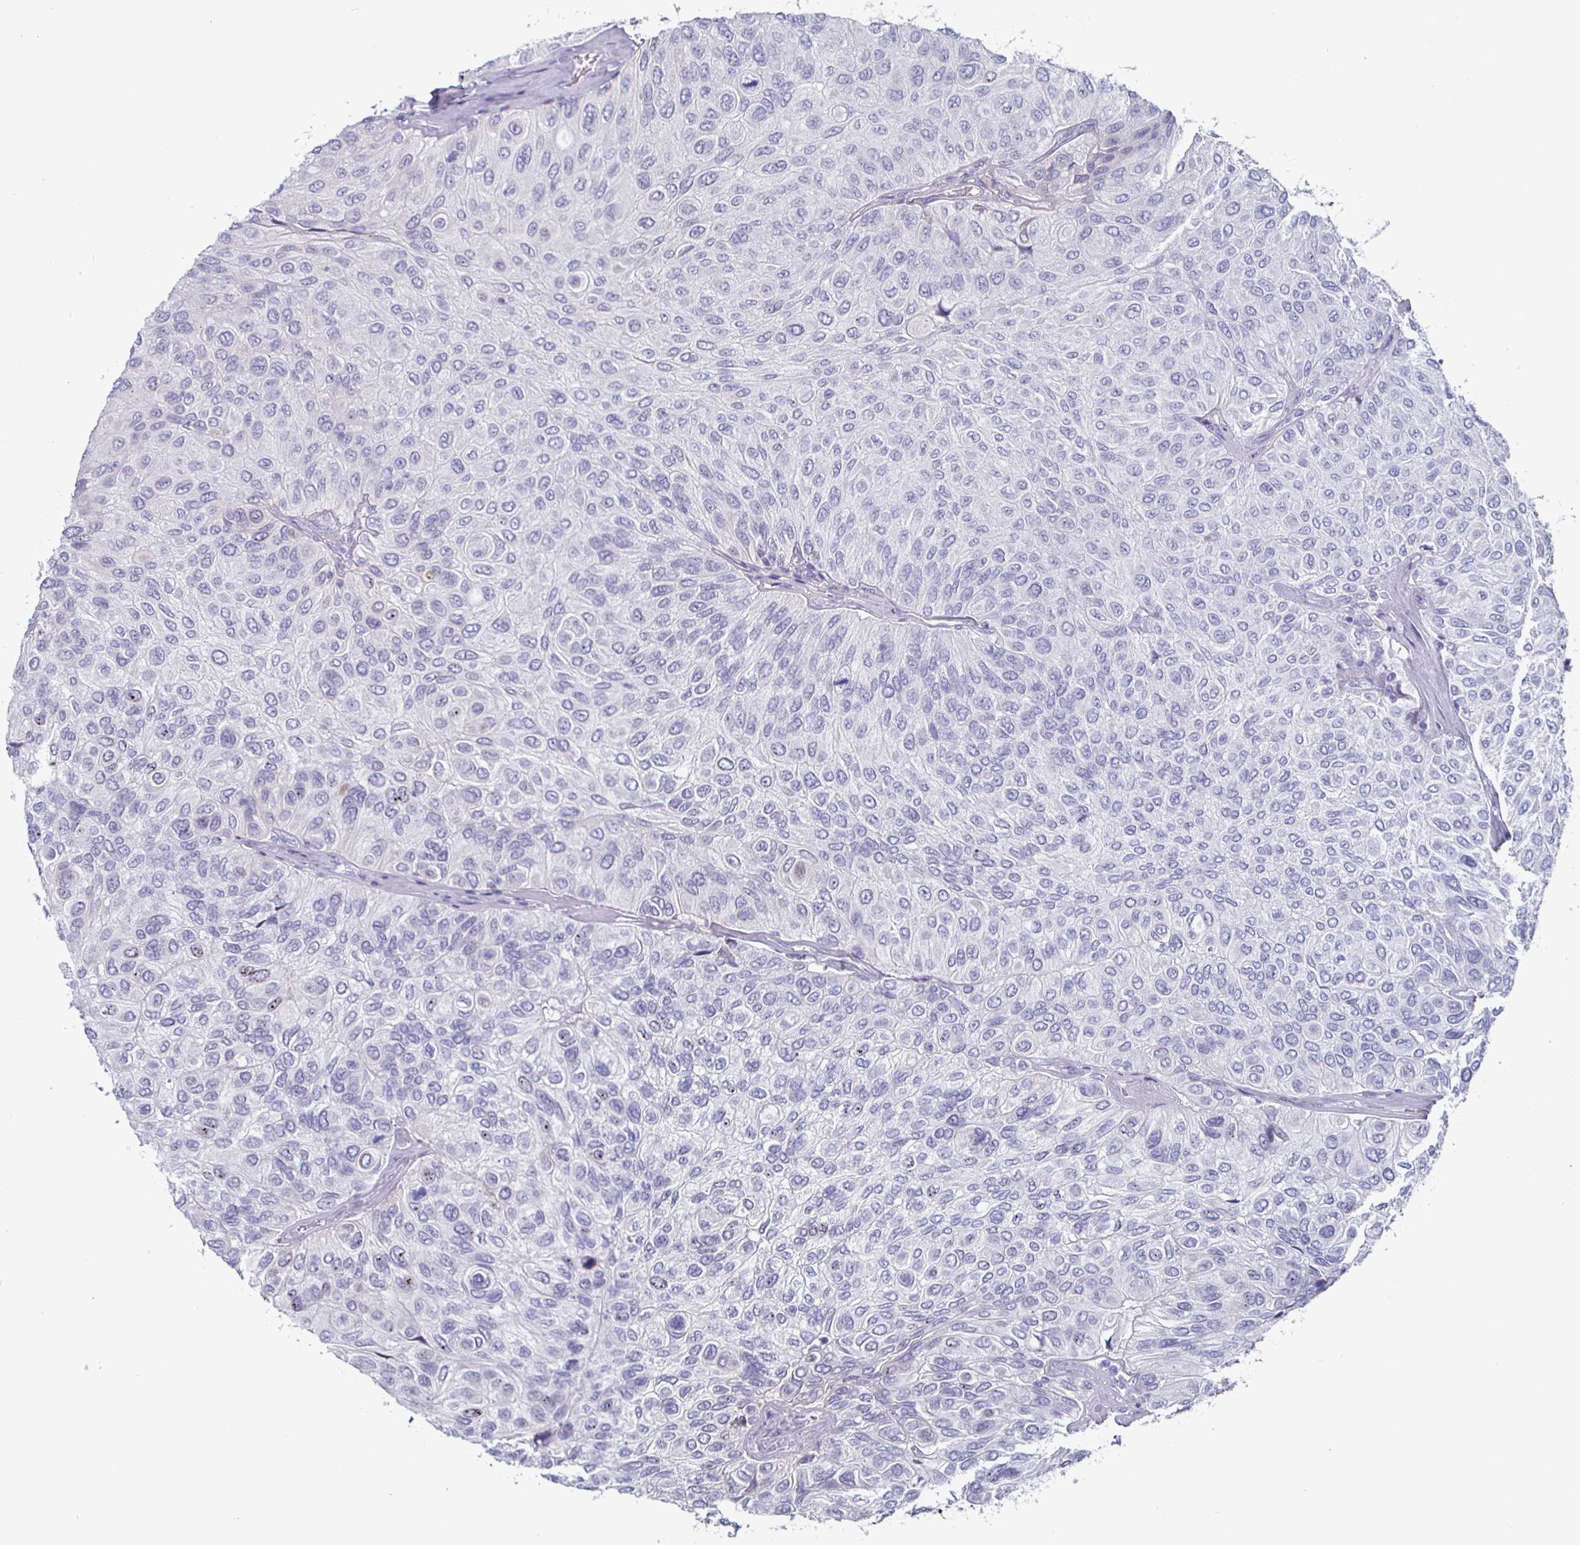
{"staining": {"intensity": "negative", "quantity": "none", "location": "none"}, "tissue": "urothelial cancer", "cell_type": "Tumor cells", "image_type": "cancer", "snomed": [{"axis": "morphology", "description": "Urothelial carcinoma, High grade"}, {"axis": "topography", "description": "Urinary bladder"}], "caption": "This is an immunohistochemistry photomicrograph of human high-grade urothelial carcinoma. There is no expression in tumor cells.", "gene": "DMRTB1", "patient": {"sex": "male", "age": 66}}